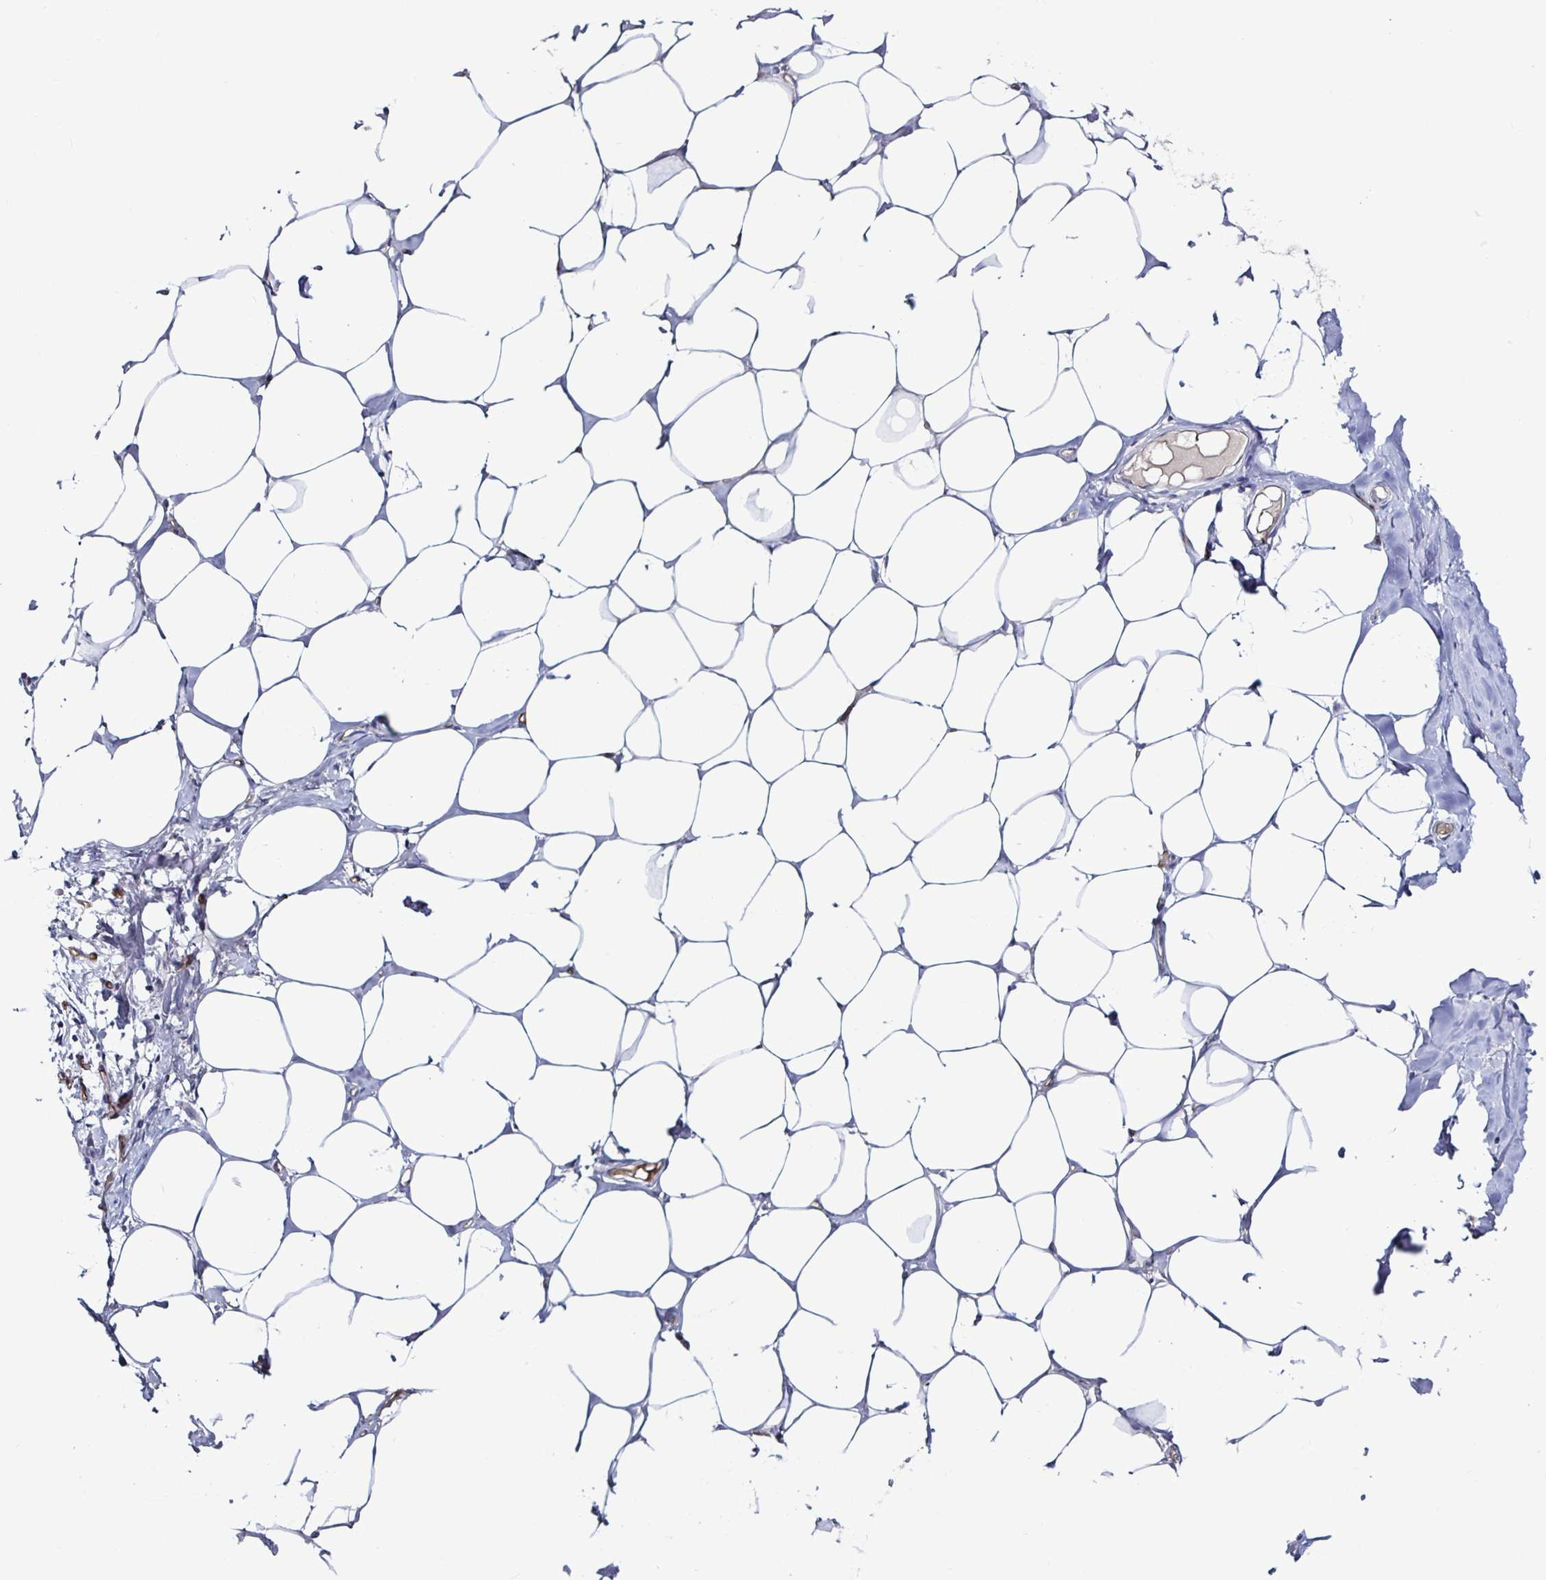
{"staining": {"intensity": "negative", "quantity": "none", "location": "none"}, "tissue": "breast", "cell_type": "Adipocytes", "image_type": "normal", "snomed": [{"axis": "morphology", "description": "Normal tissue, NOS"}, {"axis": "topography", "description": "Breast"}], "caption": "Immunohistochemistry (IHC) photomicrograph of unremarkable breast: human breast stained with DAB demonstrates no significant protein expression in adipocytes.", "gene": "ACSBG2", "patient": {"sex": "female", "age": 27}}